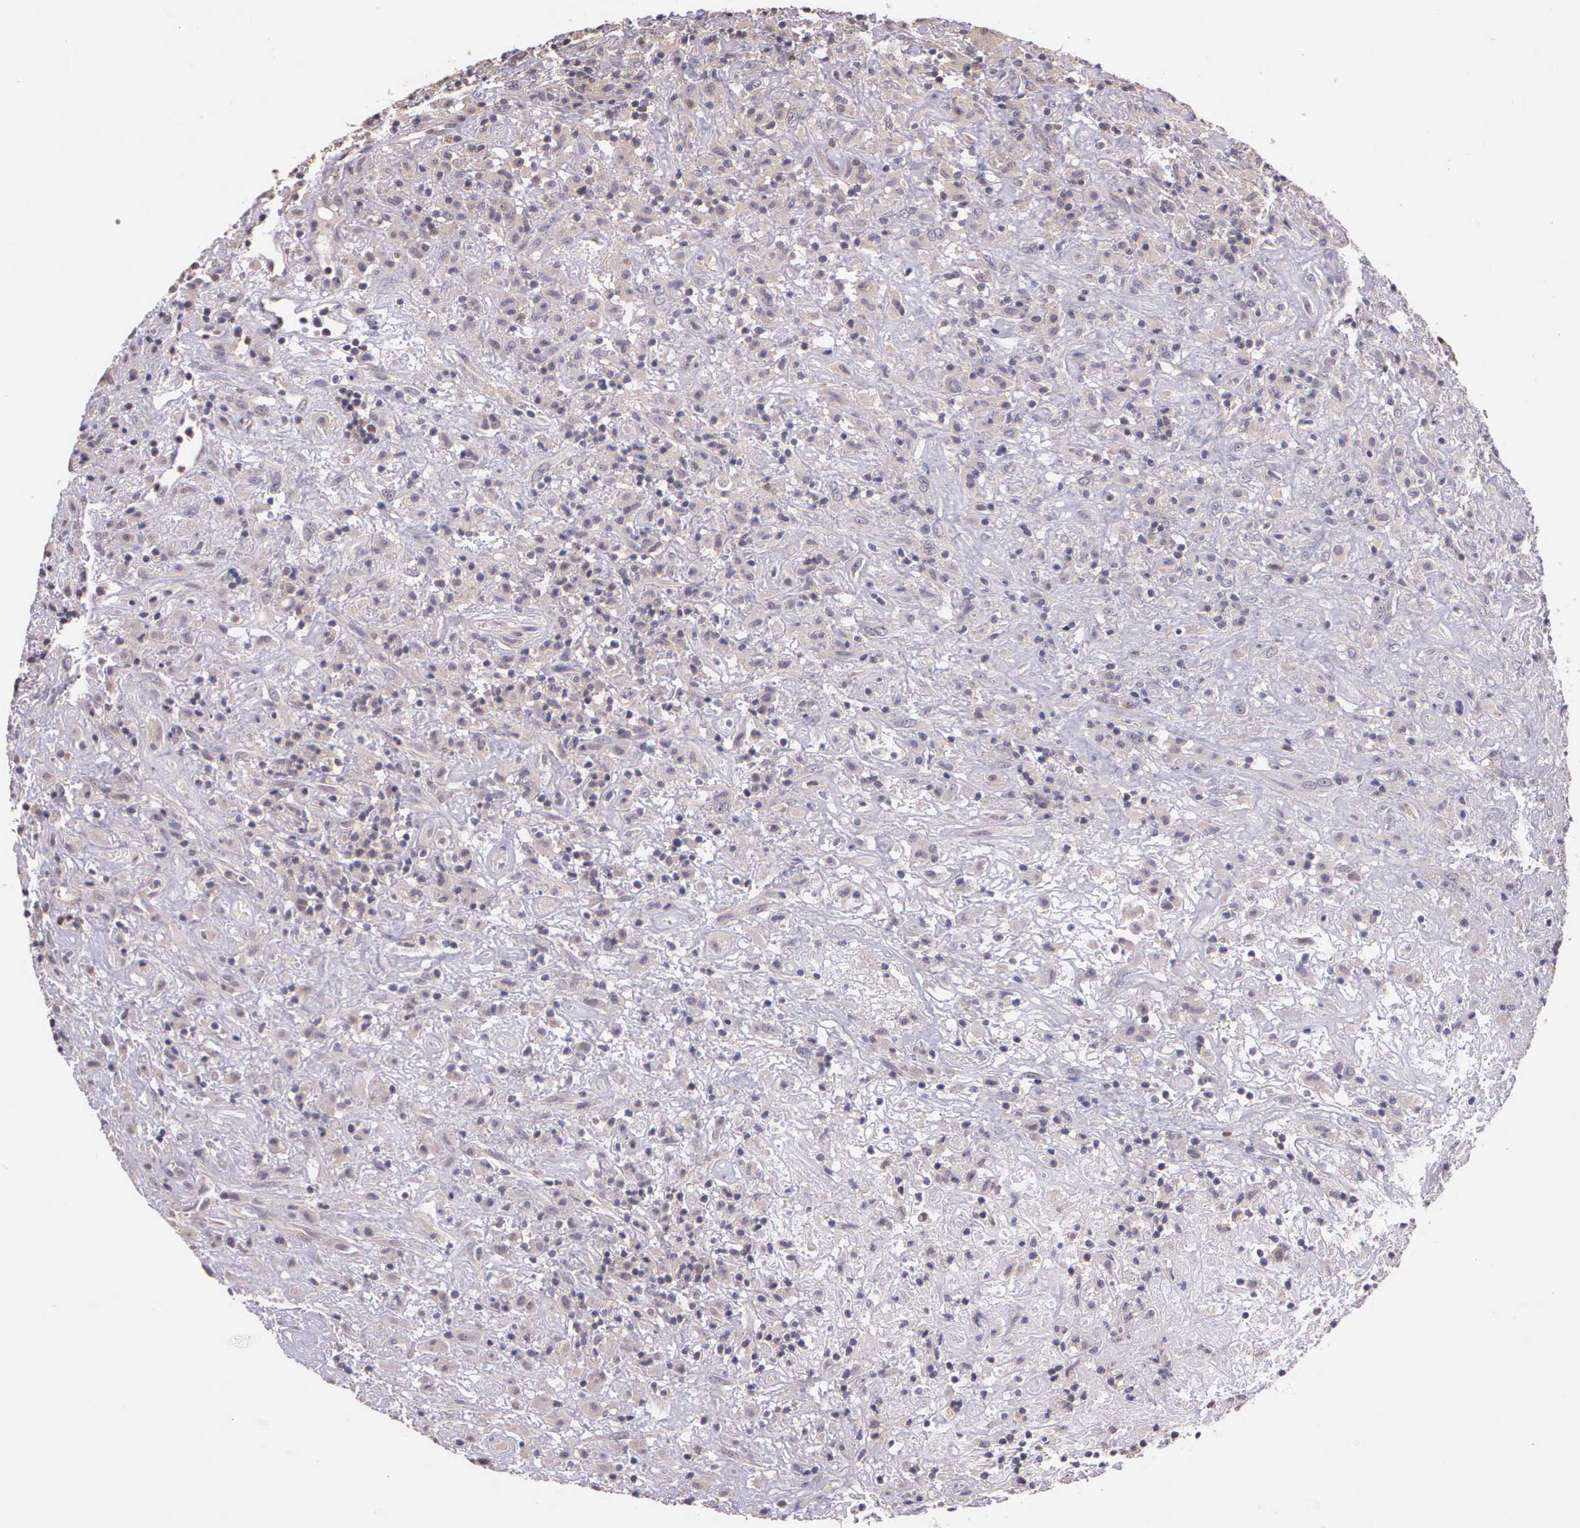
{"staining": {"intensity": "negative", "quantity": "none", "location": "none"}, "tissue": "lymphoma", "cell_type": "Tumor cells", "image_type": "cancer", "snomed": [{"axis": "morphology", "description": "Hodgkin's disease, NOS"}, {"axis": "topography", "description": "Lymph node"}], "caption": "Immunohistochemical staining of human Hodgkin's disease displays no significant expression in tumor cells. Brightfield microscopy of immunohistochemistry stained with DAB (3,3'-diaminobenzidine) (brown) and hematoxylin (blue), captured at high magnification.", "gene": "IGBP1", "patient": {"sex": "male", "age": 46}}